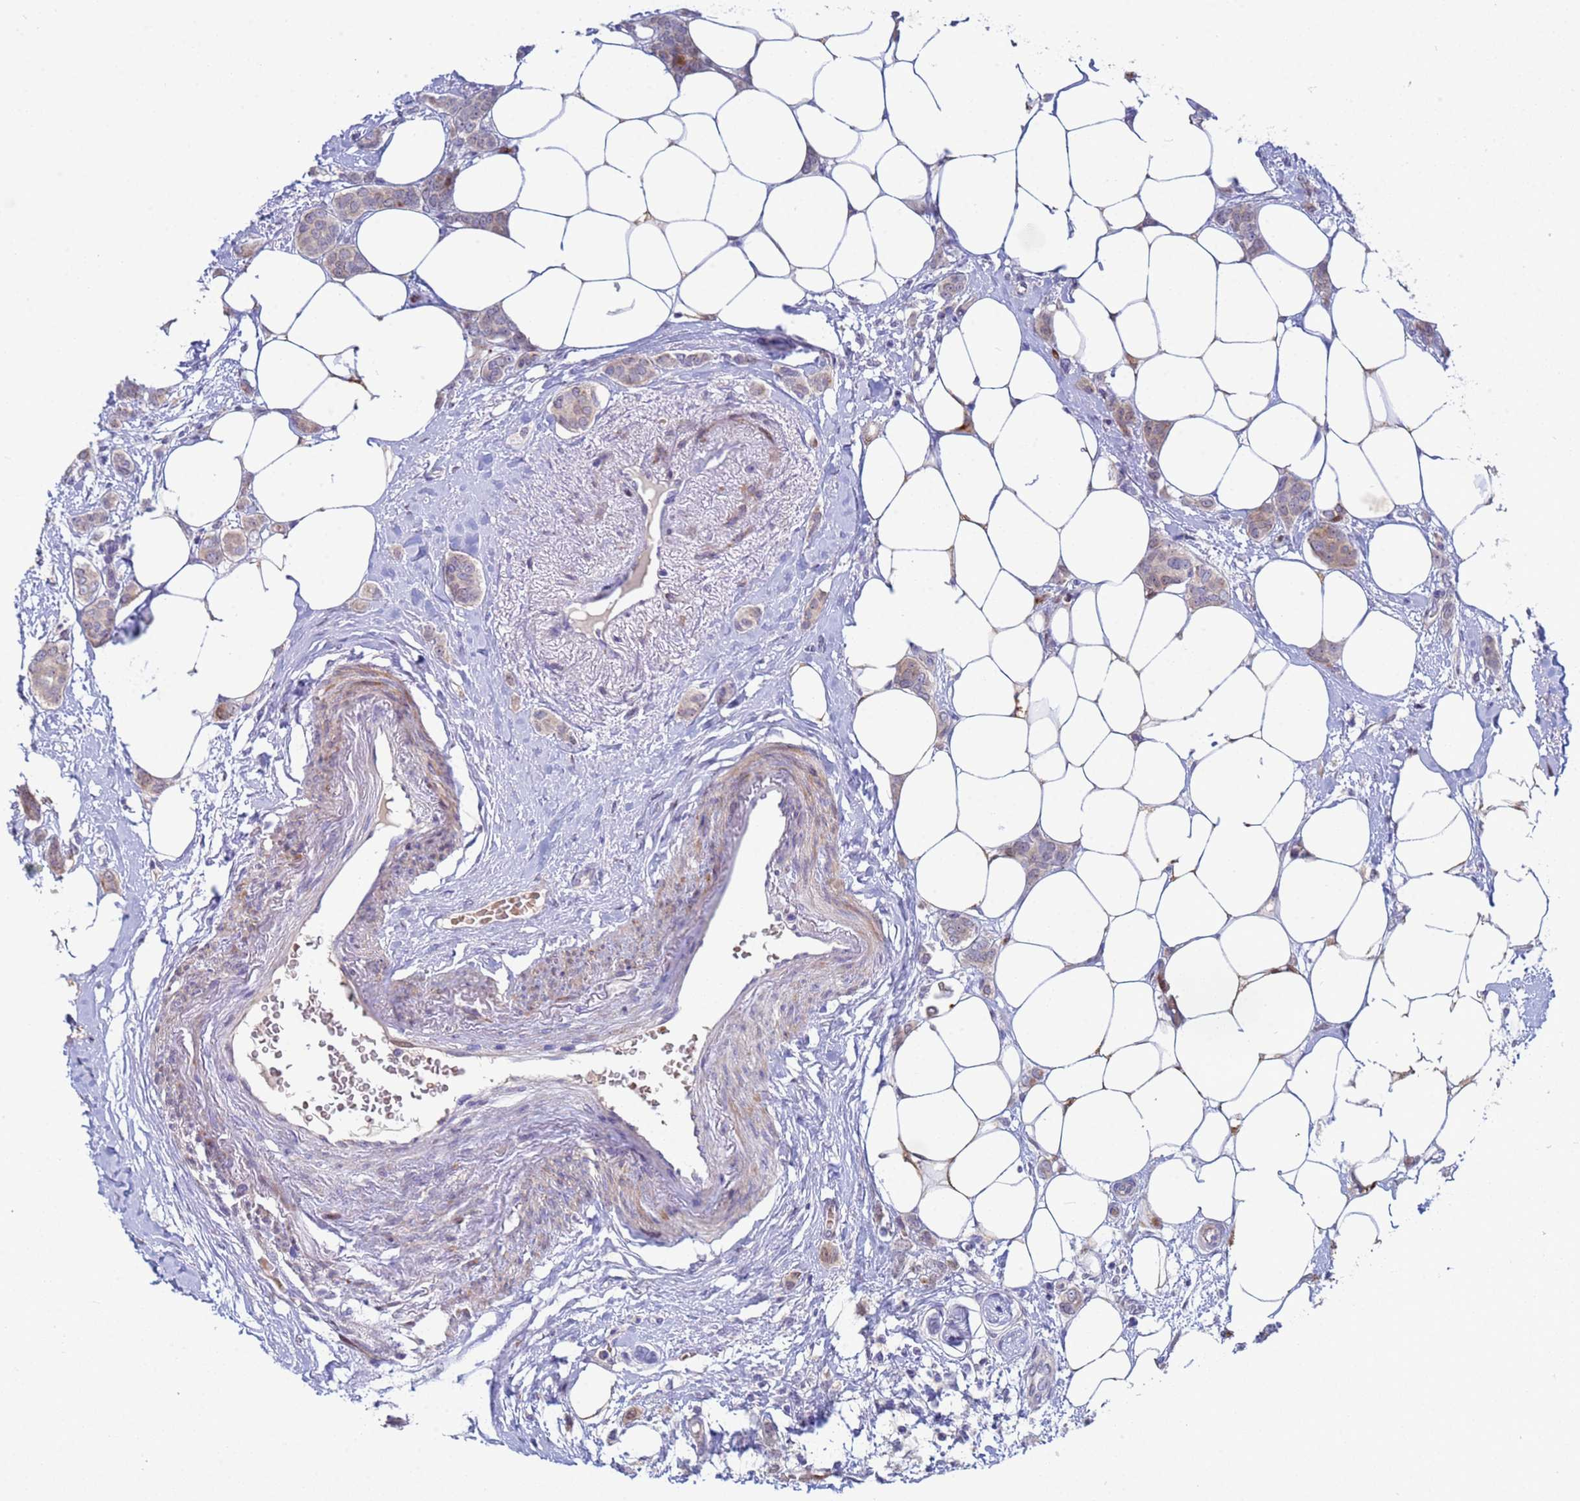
{"staining": {"intensity": "moderate", "quantity": "<25%", "location": "cytoplasmic/membranous"}, "tissue": "breast cancer", "cell_type": "Tumor cells", "image_type": "cancer", "snomed": [{"axis": "morphology", "description": "Duct carcinoma"}, {"axis": "topography", "description": "Breast"}], "caption": "A high-resolution micrograph shows immunohistochemistry staining of breast cancer, which demonstrates moderate cytoplasmic/membranous expression in about <25% of tumor cells.", "gene": "PPP6R1", "patient": {"sex": "female", "age": 72}}